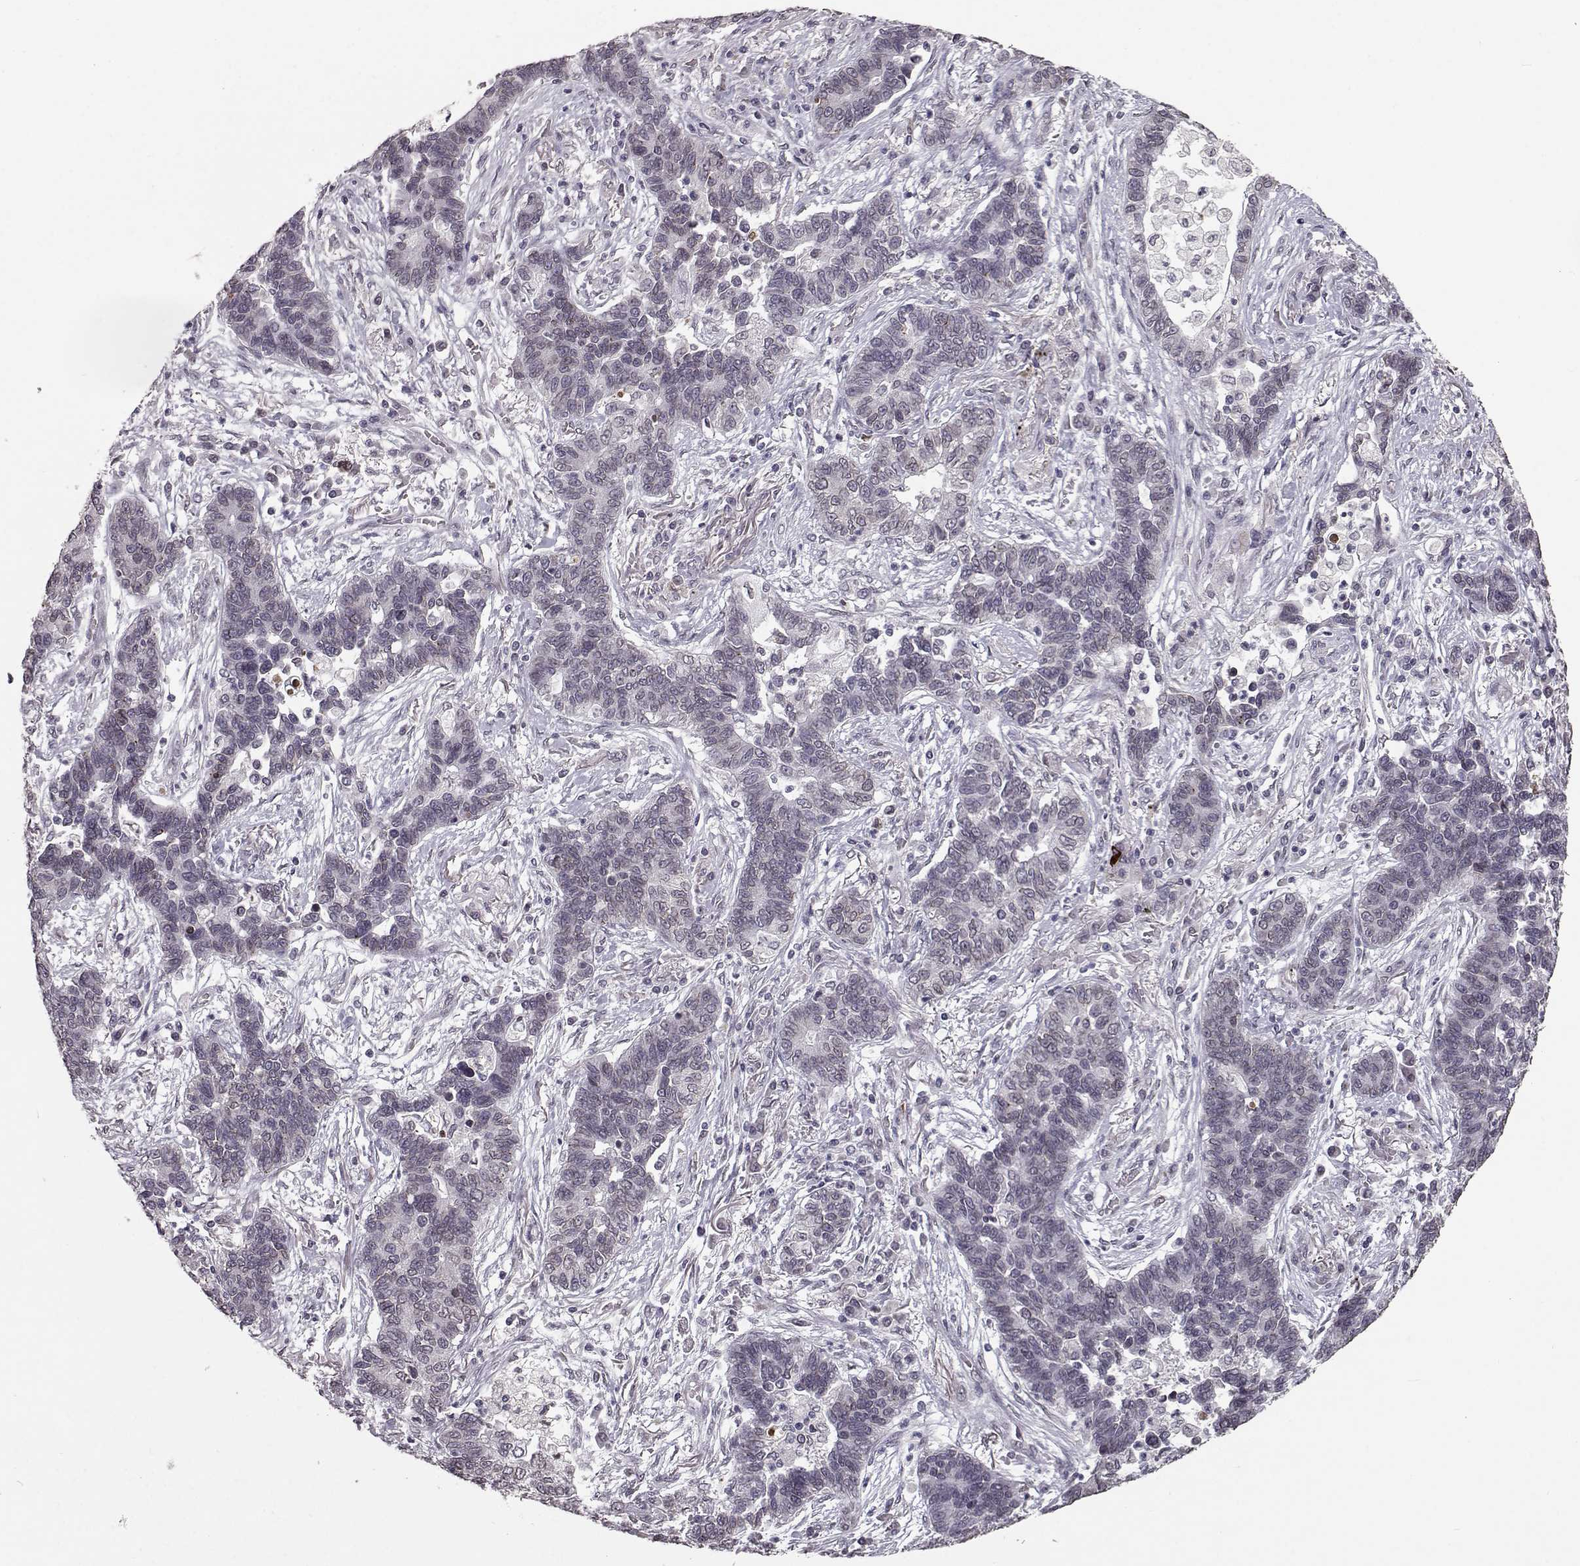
{"staining": {"intensity": "negative", "quantity": "none", "location": "none"}, "tissue": "lung cancer", "cell_type": "Tumor cells", "image_type": "cancer", "snomed": [{"axis": "morphology", "description": "Adenocarcinoma, NOS"}, {"axis": "topography", "description": "Lung"}], "caption": "Tumor cells are negative for brown protein staining in lung adenocarcinoma.", "gene": "NUP37", "patient": {"sex": "female", "age": 57}}